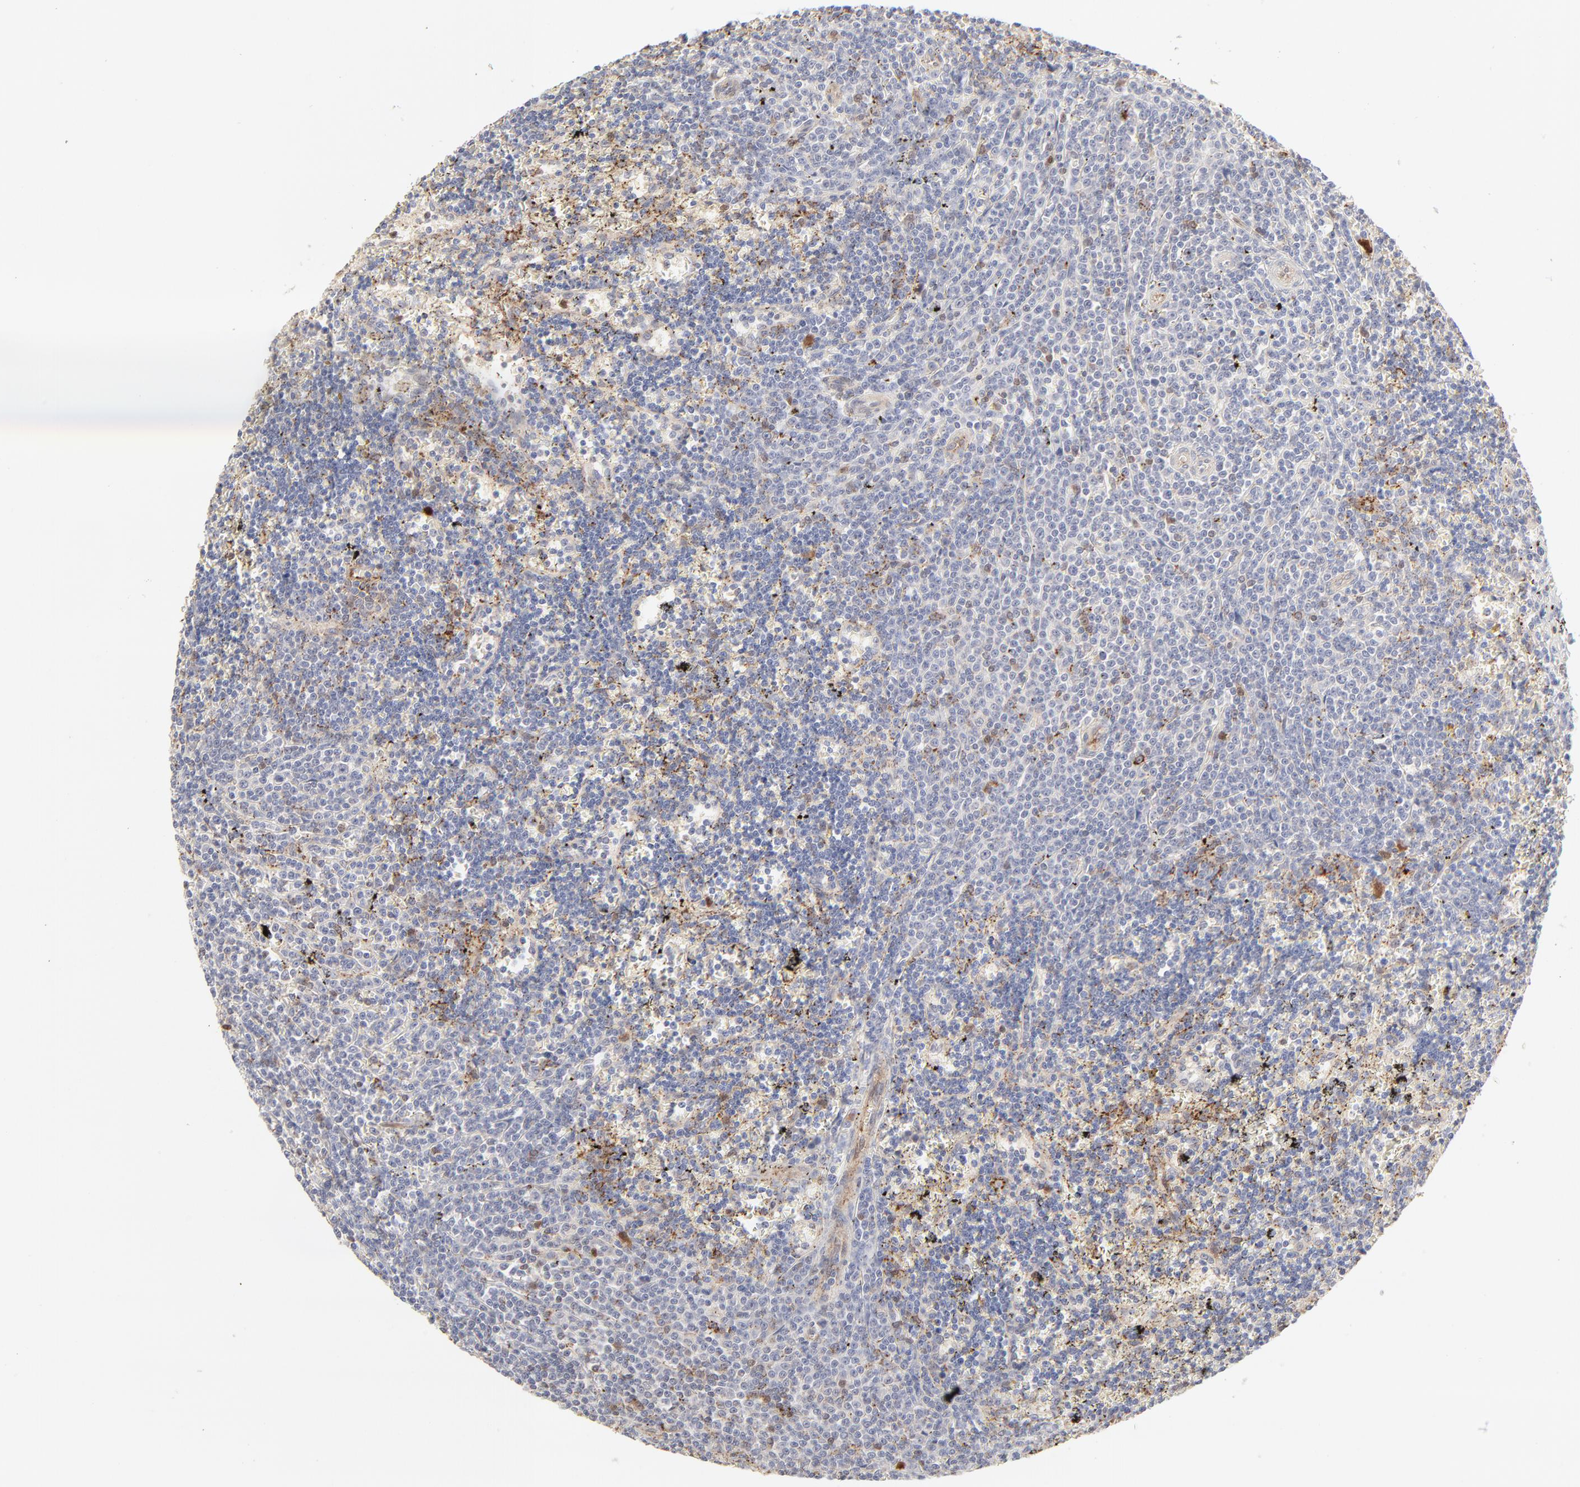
{"staining": {"intensity": "negative", "quantity": "none", "location": "none"}, "tissue": "lymphoma", "cell_type": "Tumor cells", "image_type": "cancer", "snomed": [{"axis": "morphology", "description": "Malignant lymphoma, non-Hodgkin's type, Low grade"}, {"axis": "topography", "description": "Spleen"}], "caption": "This is a histopathology image of immunohistochemistry (IHC) staining of low-grade malignant lymphoma, non-Hodgkin's type, which shows no expression in tumor cells. Brightfield microscopy of IHC stained with DAB (brown) and hematoxylin (blue), captured at high magnification.", "gene": "CDK6", "patient": {"sex": "male", "age": 60}}